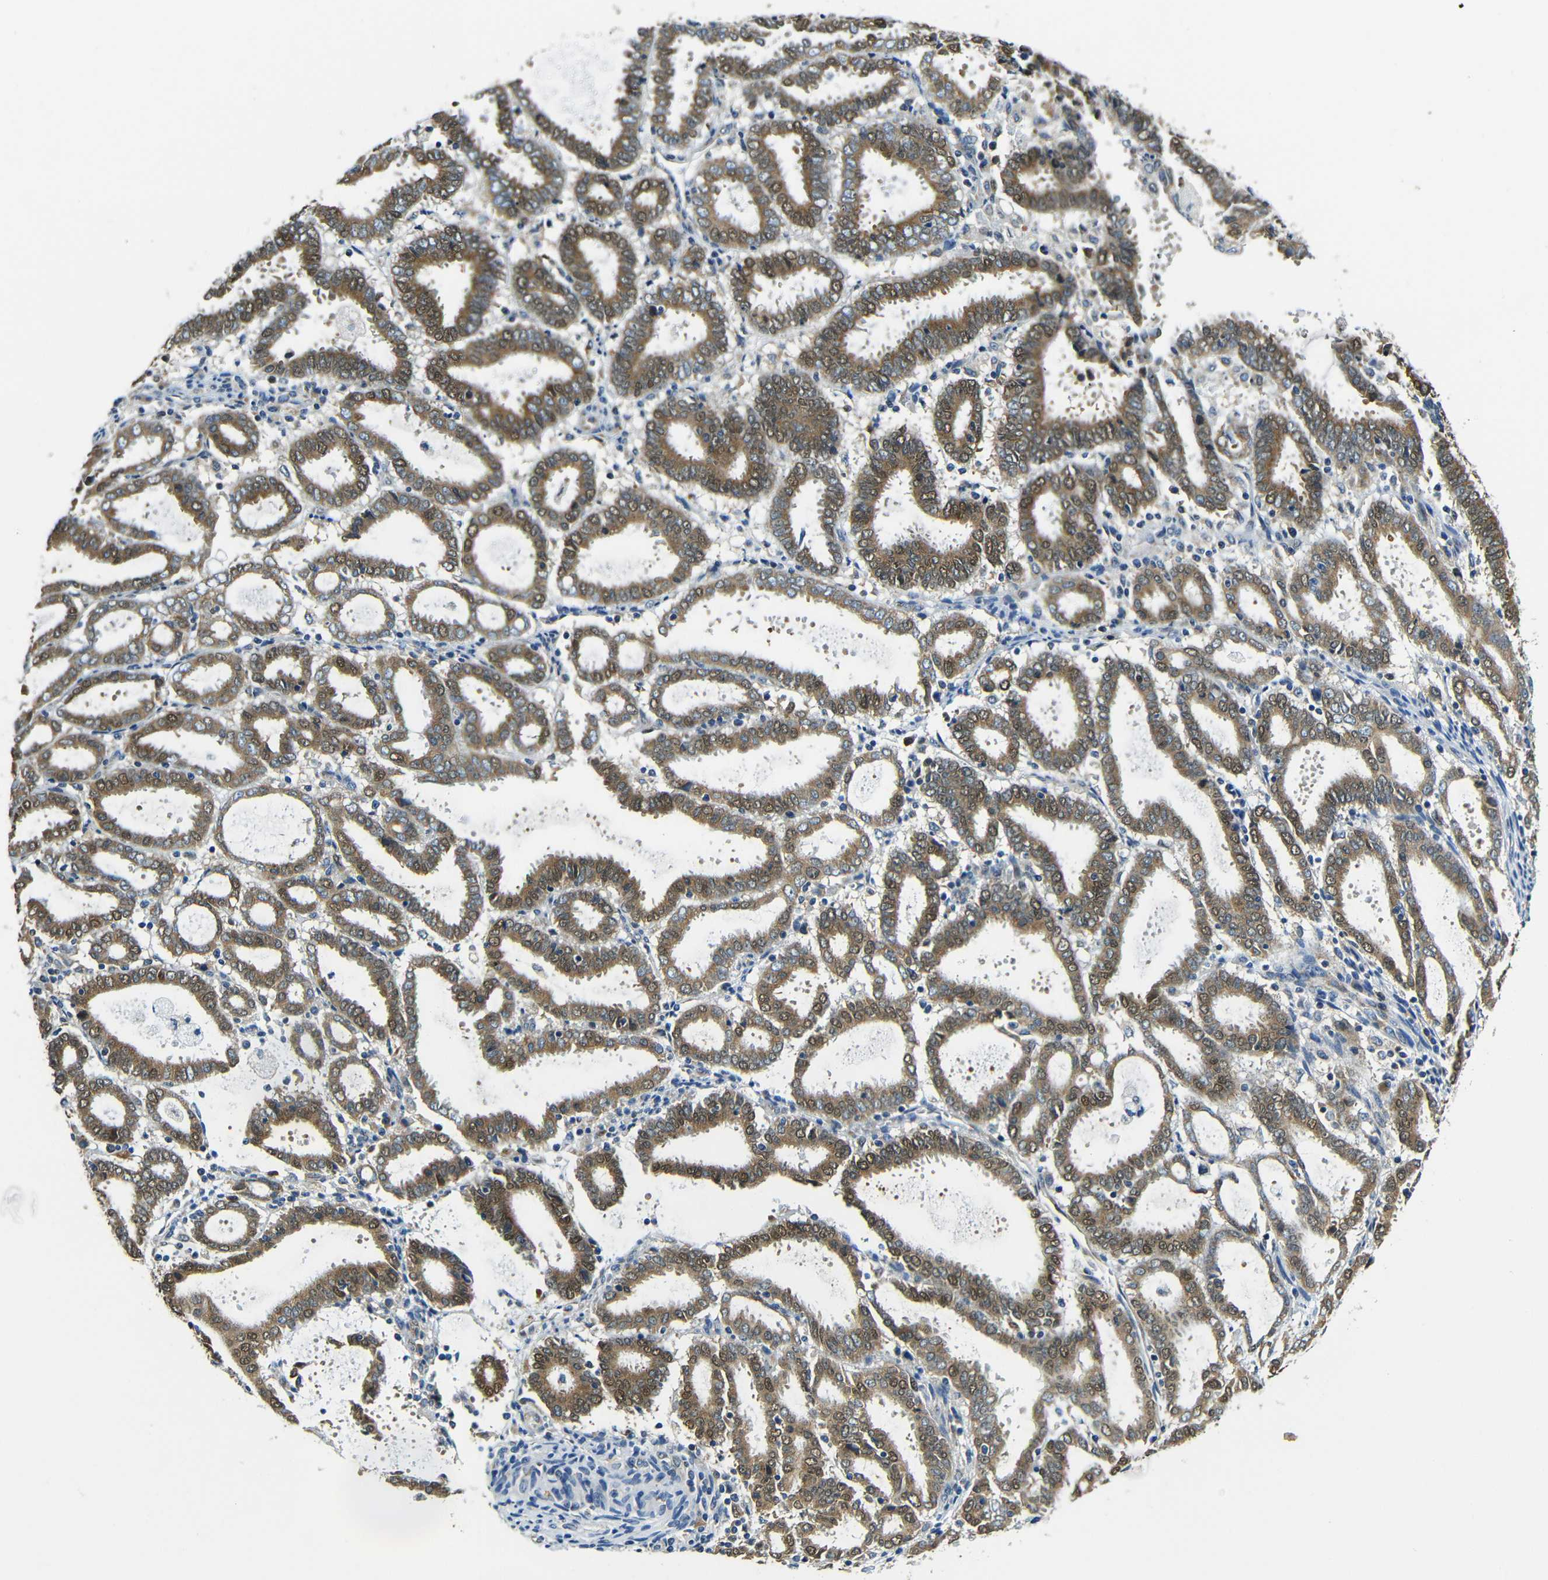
{"staining": {"intensity": "moderate", "quantity": ">75%", "location": "cytoplasmic/membranous,nuclear"}, "tissue": "endometrial cancer", "cell_type": "Tumor cells", "image_type": "cancer", "snomed": [{"axis": "morphology", "description": "Adenocarcinoma, NOS"}, {"axis": "topography", "description": "Uterus"}], "caption": "Protein staining of endometrial cancer tissue reveals moderate cytoplasmic/membranous and nuclear staining in approximately >75% of tumor cells.", "gene": "VAPB", "patient": {"sex": "female", "age": 83}}